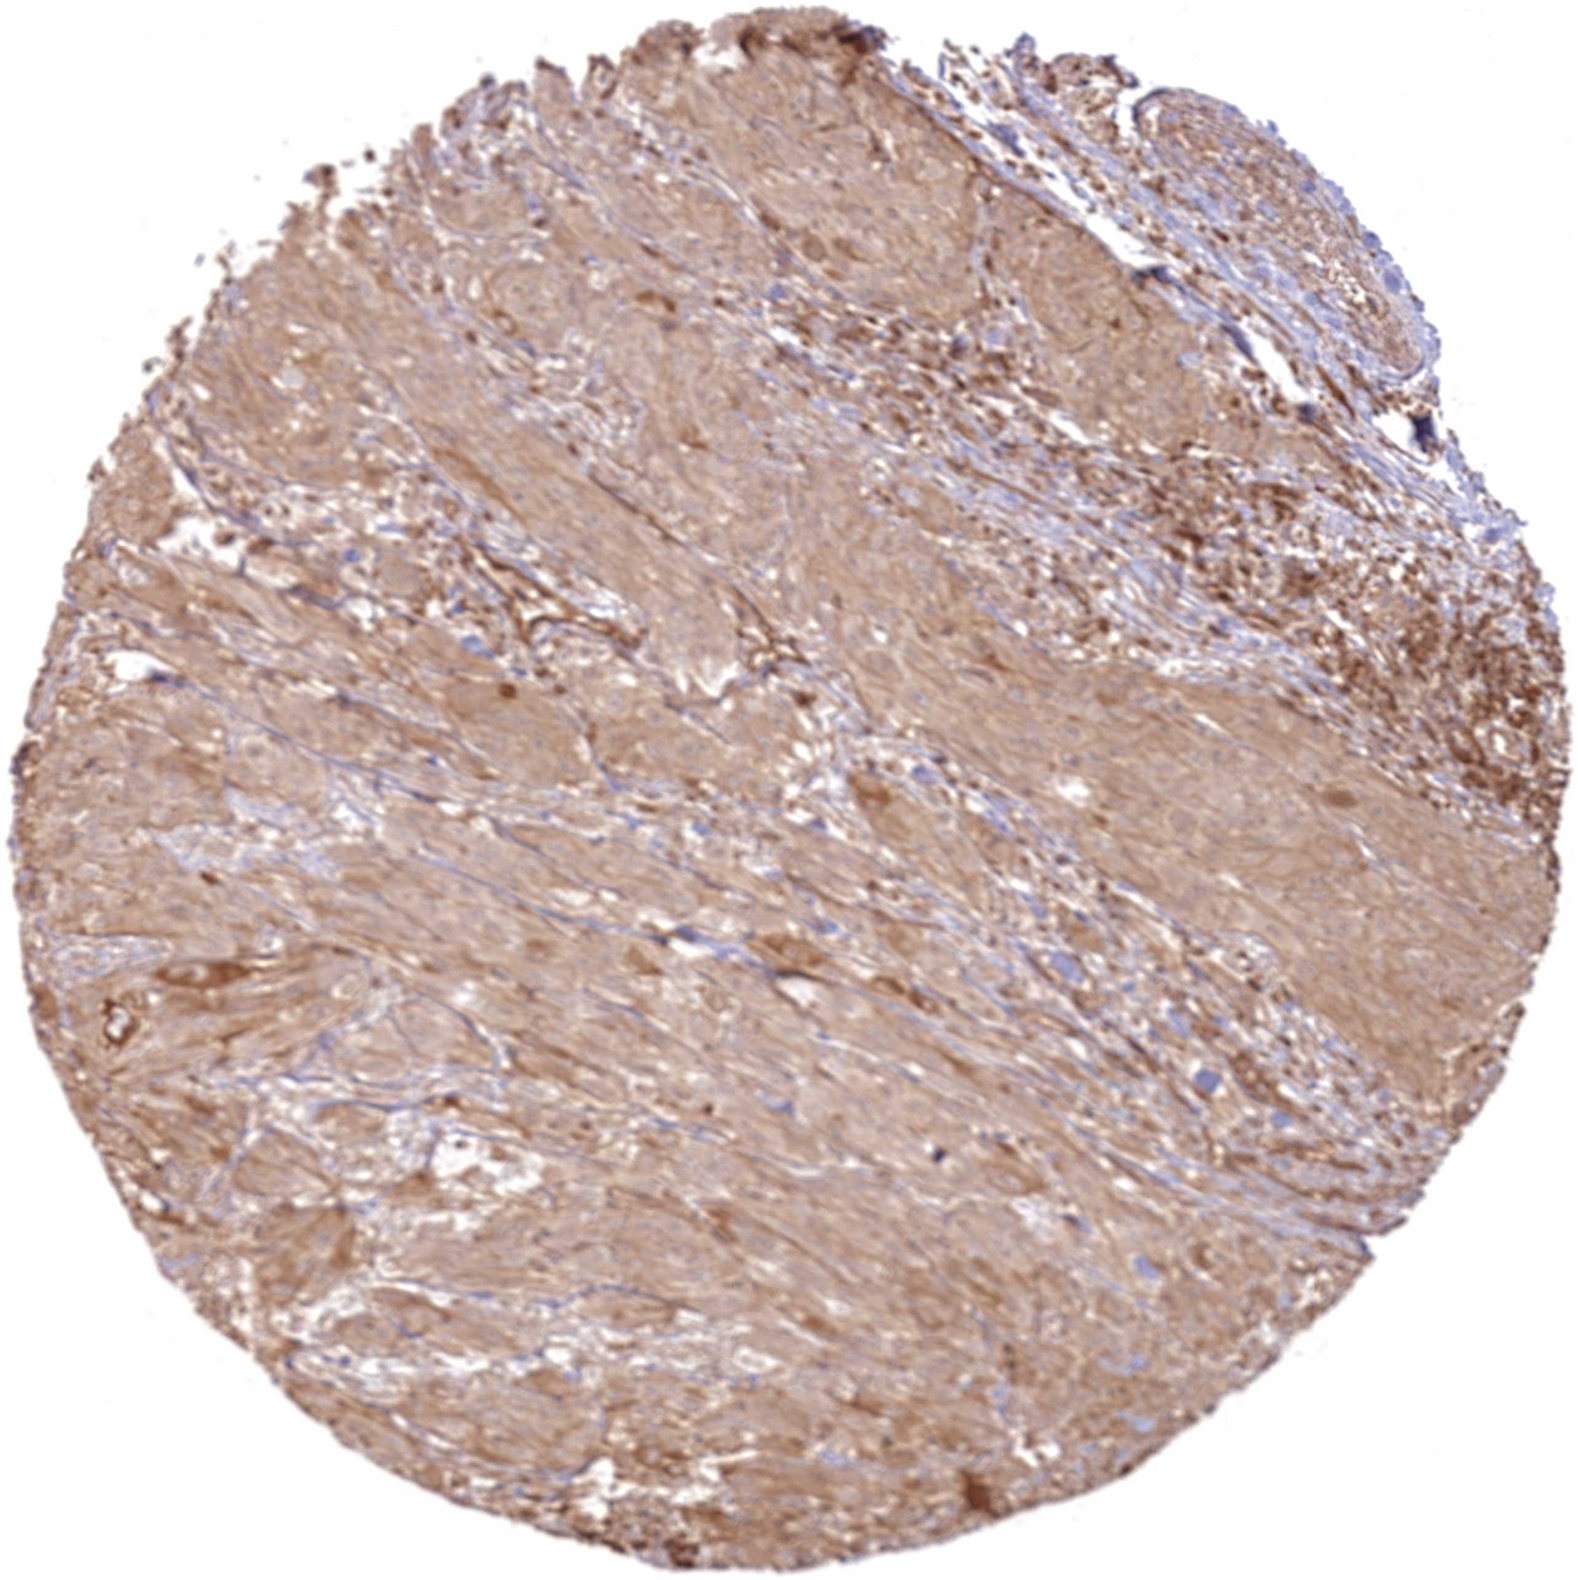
{"staining": {"intensity": "moderate", "quantity": ">75%", "location": "cytoplasmic/membranous"}, "tissue": "melanoma", "cell_type": "Tumor cells", "image_type": "cancer", "snomed": [{"axis": "morphology", "description": "Malignant melanoma, NOS"}, {"axis": "topography", "description": "Skin"}], "caption": "Immunohistochemical staining of human malignant melanoma reveals moderate cytoplasmic/membranous protein expression in about >75% of tumor cells.", "gene": "RGCC", "patient": {"sex": "female", "age": 91}}